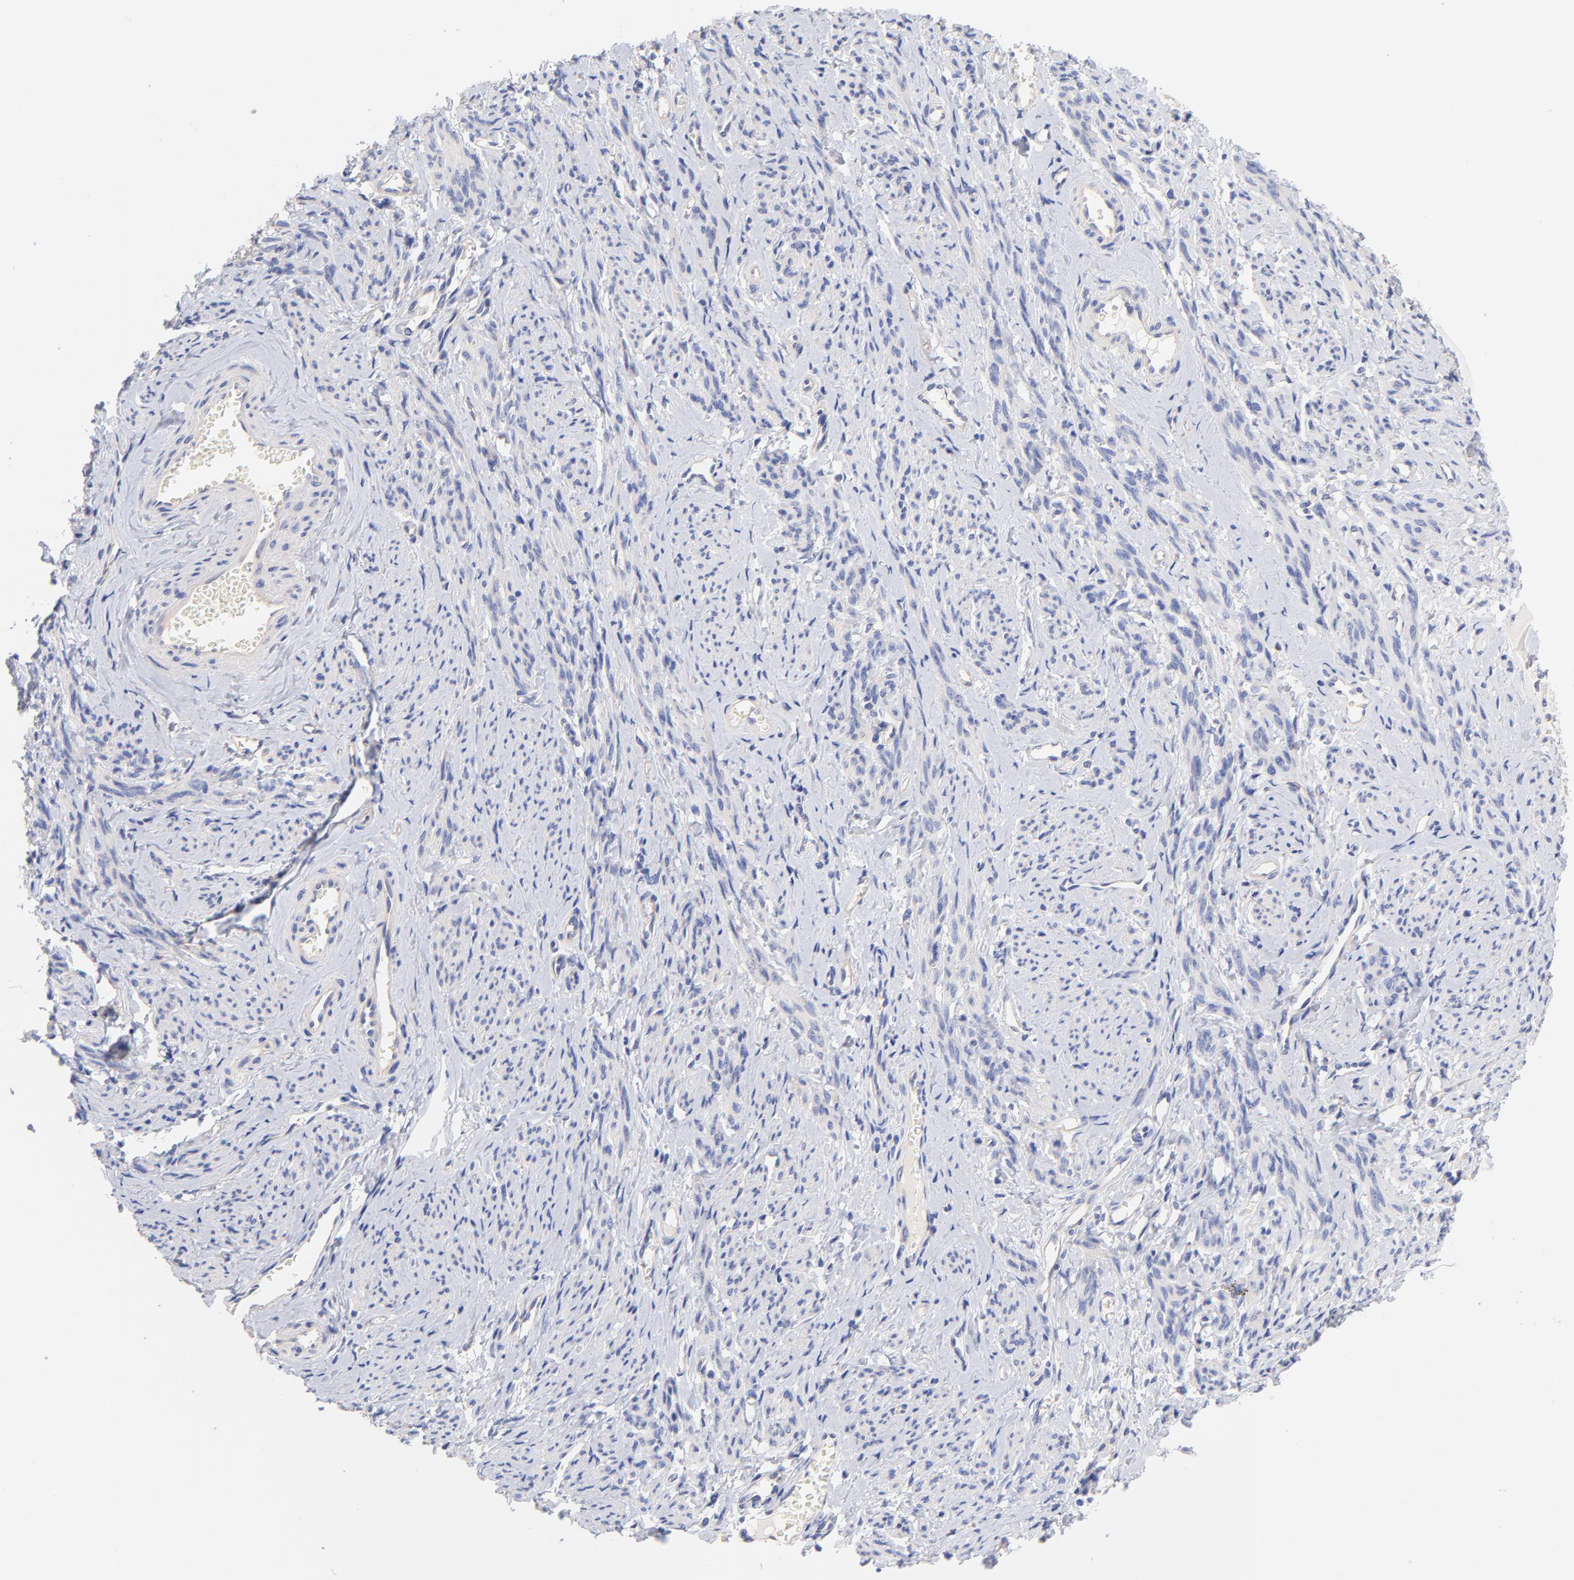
{"staining": {"intensity": "negative", "quantity": "none", "location": "none"}, "tissue": "smooth muscle", "cell_type": "Smooth muscle cells", "image_type": "normal", "snomed": [{"axis": "morphology", "description": "Normal tissue, NOS"}, {"axis": "topography", "description": "Cervix"}, {"axis": "topography", "description": "Endometrium"}], "caption": "Protein analysis of benign smooth muscle exhibits no significant expression in smooth muscle cells.", "gene": "TNFRSF13C", "patient": {"sex": "female", "age": 65}}